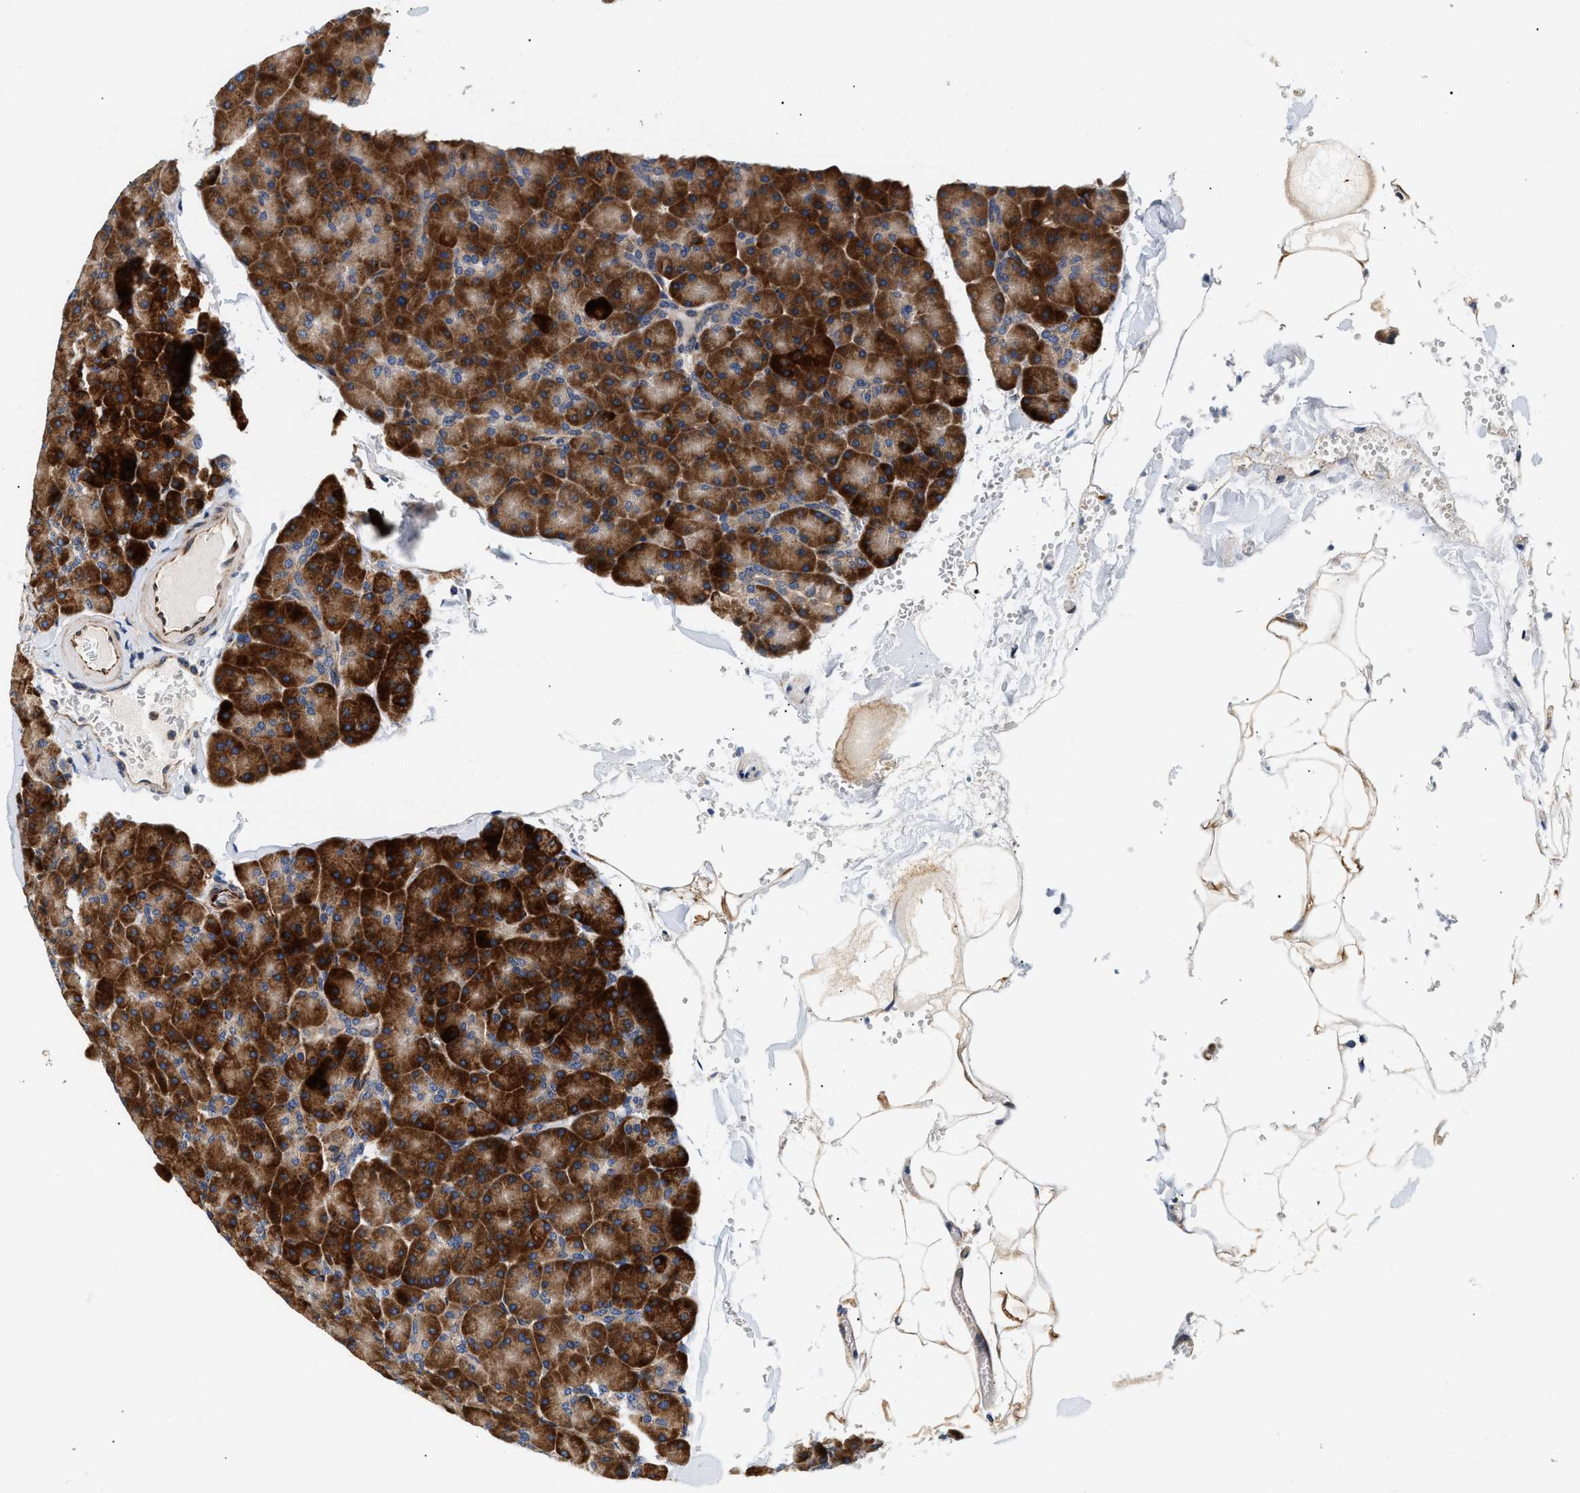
{"staining": {"intensity": "strong", "quantity": ">75%", "location": "cytoplasmic/membranous"}, "tissue": "pancreas", "cell_type": "Exocrine glandular cells", "image_type": "normal", "snomed": [{"axis": "morphology", "description": "Normal tissue, NOS"}, {"axis": "topography", "description": "Pancreas"}], "caption": "Immunohistochemistry micrograph of unremarkable pancreas: pancreas stained using IHC shows high levels of strong protein expression localized specifically in the cytoplasmic/membranous of exocrine glandular cells, appearing as a cytoplasmic/membranous brown color.", "gene": "IFT74", "patient": {"sex": "male", "age": 35}}